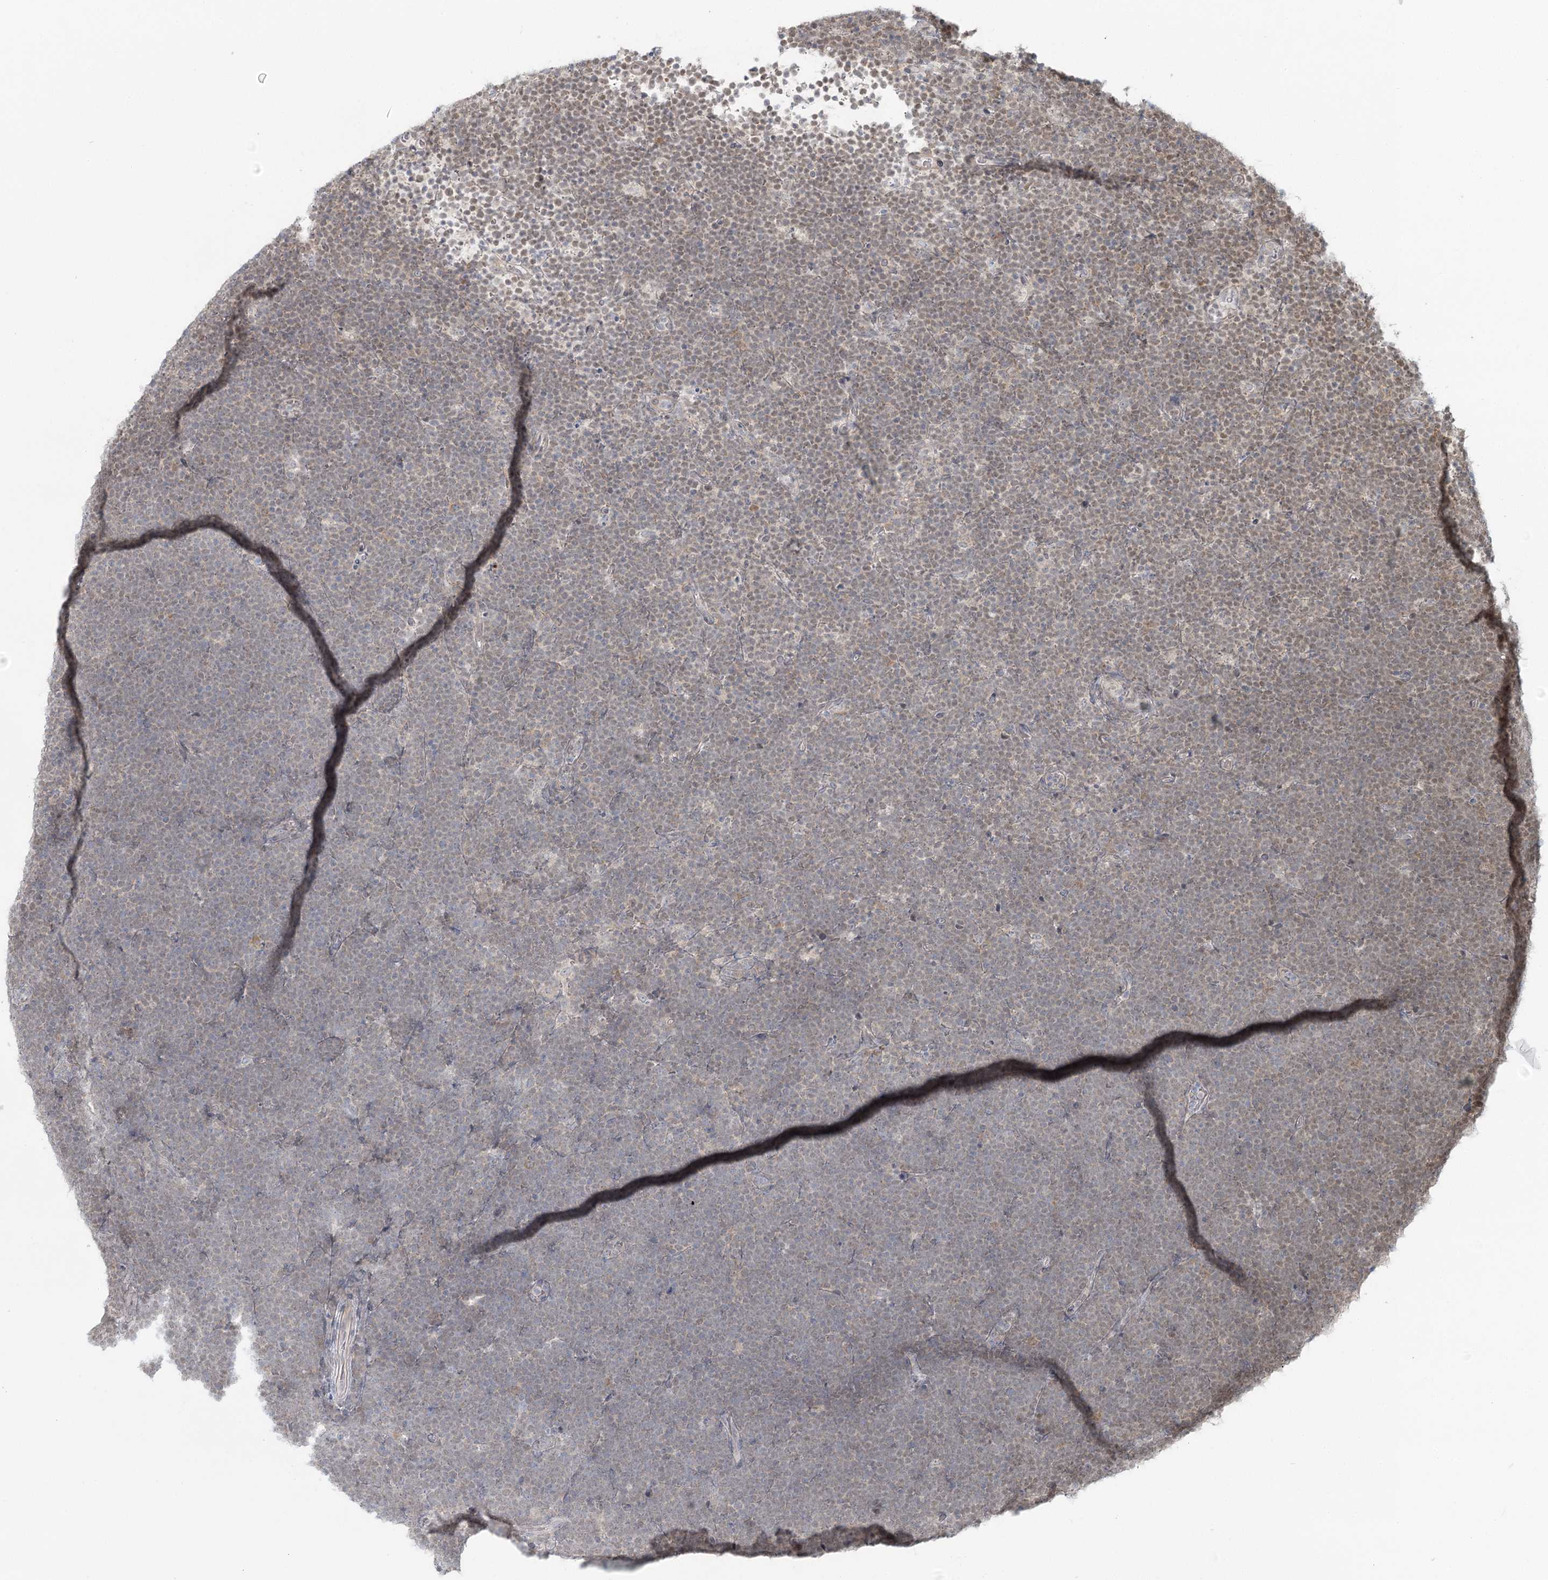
{"staining": {"intensity": "weak", "quantity": "<25%", "location": "cytoplasmic/membranous"}, "tissue": "lymphoma", "cell_type": "Tumor cells", "image_type": "cancer", "snomed": [{"axis": "morphology", "description": "Malignant lymphoma, non-Hodgkin's type, High grade"}, {"axis": "topography", "description": "Lymph node"}], "caption": "Immunohistochemical staining of human lymphoma reveals no significant expression in tumor cells. (Immunohistochemistry, brightfield microscopy, high magnification).", "gene": "R3HCC1L", "patient": {"sex": "male", "age": 13}}